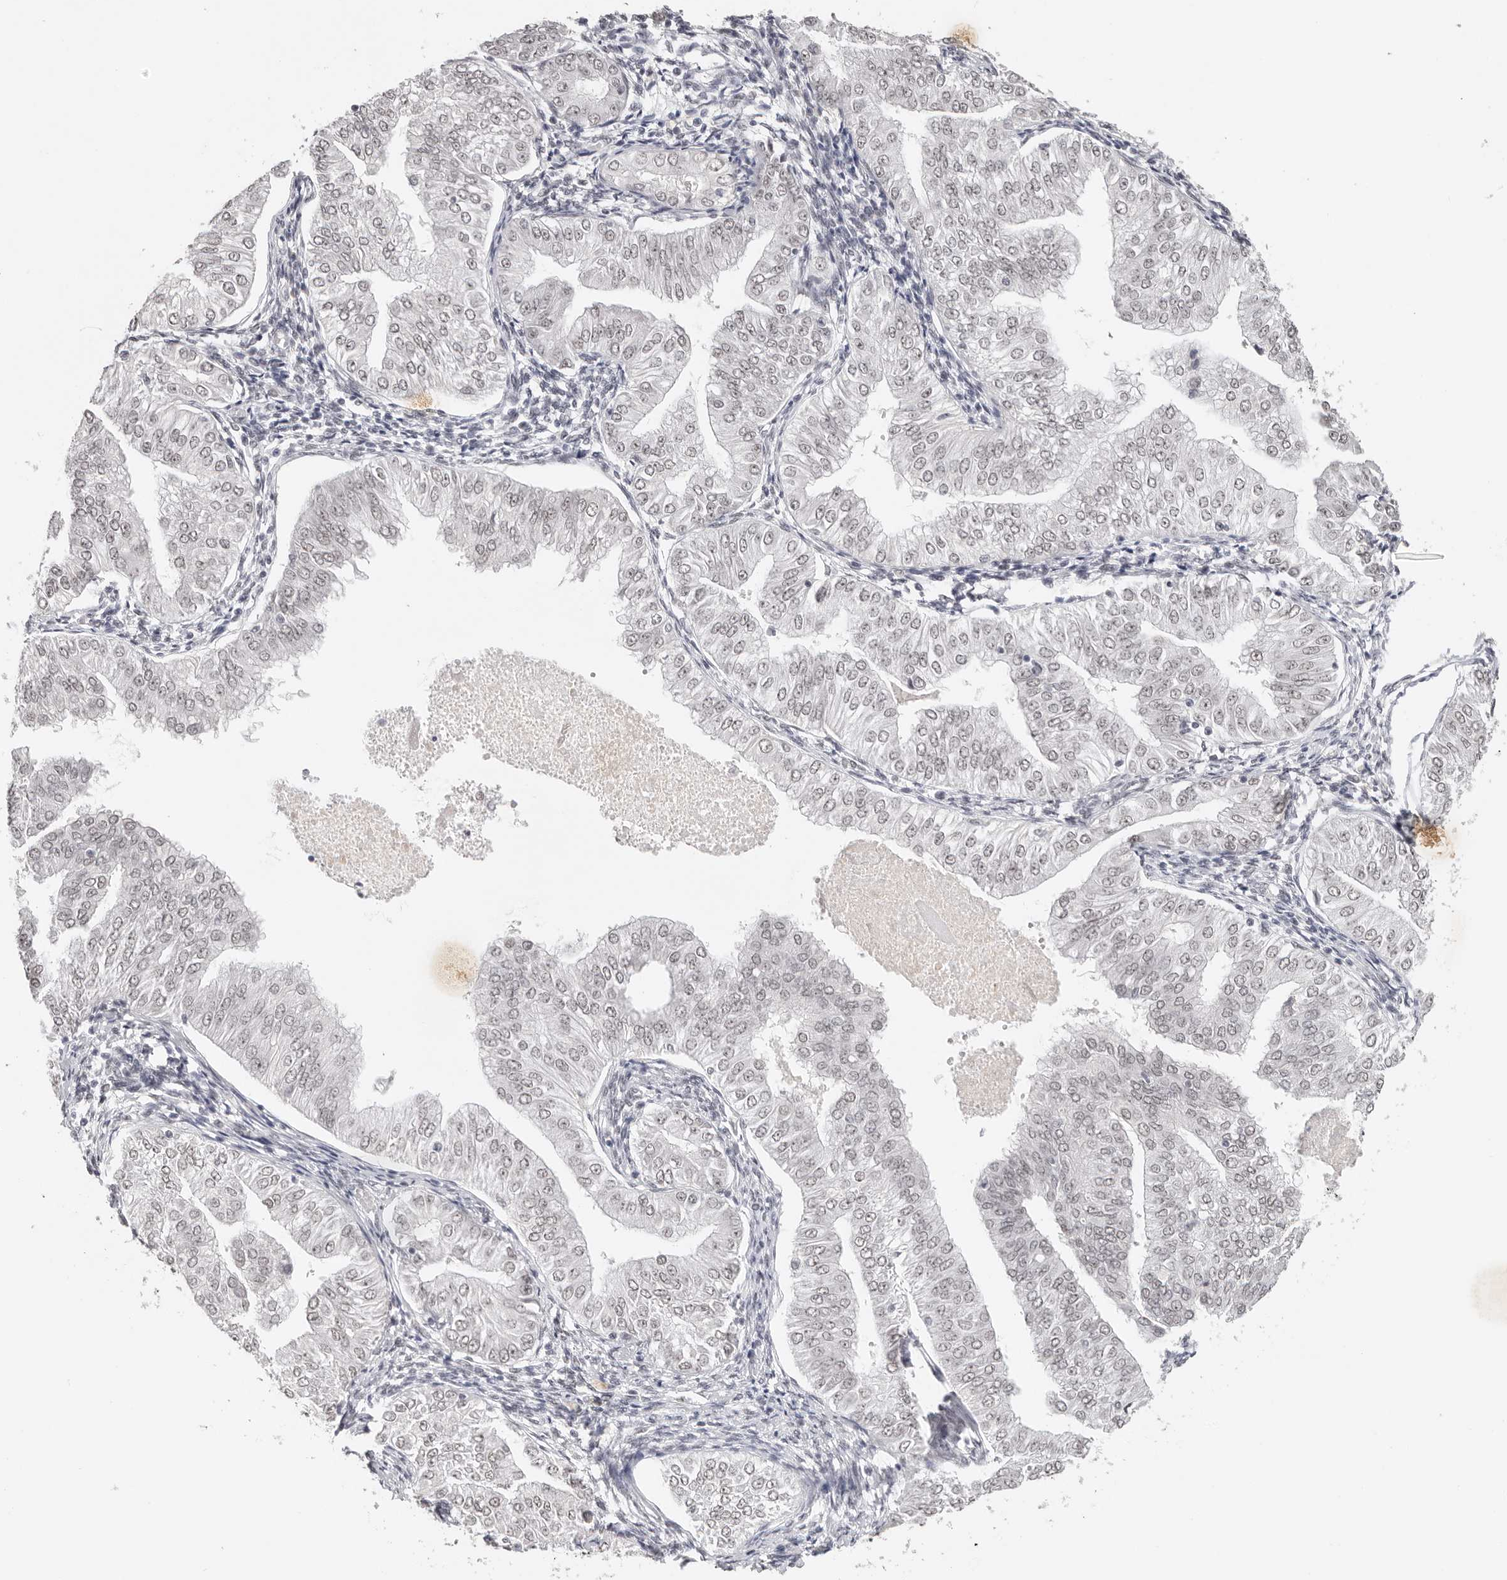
{"staining": {"intensity": "negative", "quantity": "none", "location": "none"}, "tissue": "endometrial cancer", "cell_type": "Tumor cells", "image_type": "cancer", "snomed": [{"axis": "morphology", "description": "Normal tissue, NOS"}, {"axis": "morphology", "description": "Adenocarcinoma, NOS"}, {"axis": "topography", "description": "Endometrium"}], "caption": "Immunohistochemical staining of human endometrial cancer (adenocarcinoma) demonstrates no significant expression in tumor cells.", "gene": "LARP7", "patient": {"sex": "female", "age": 53}}